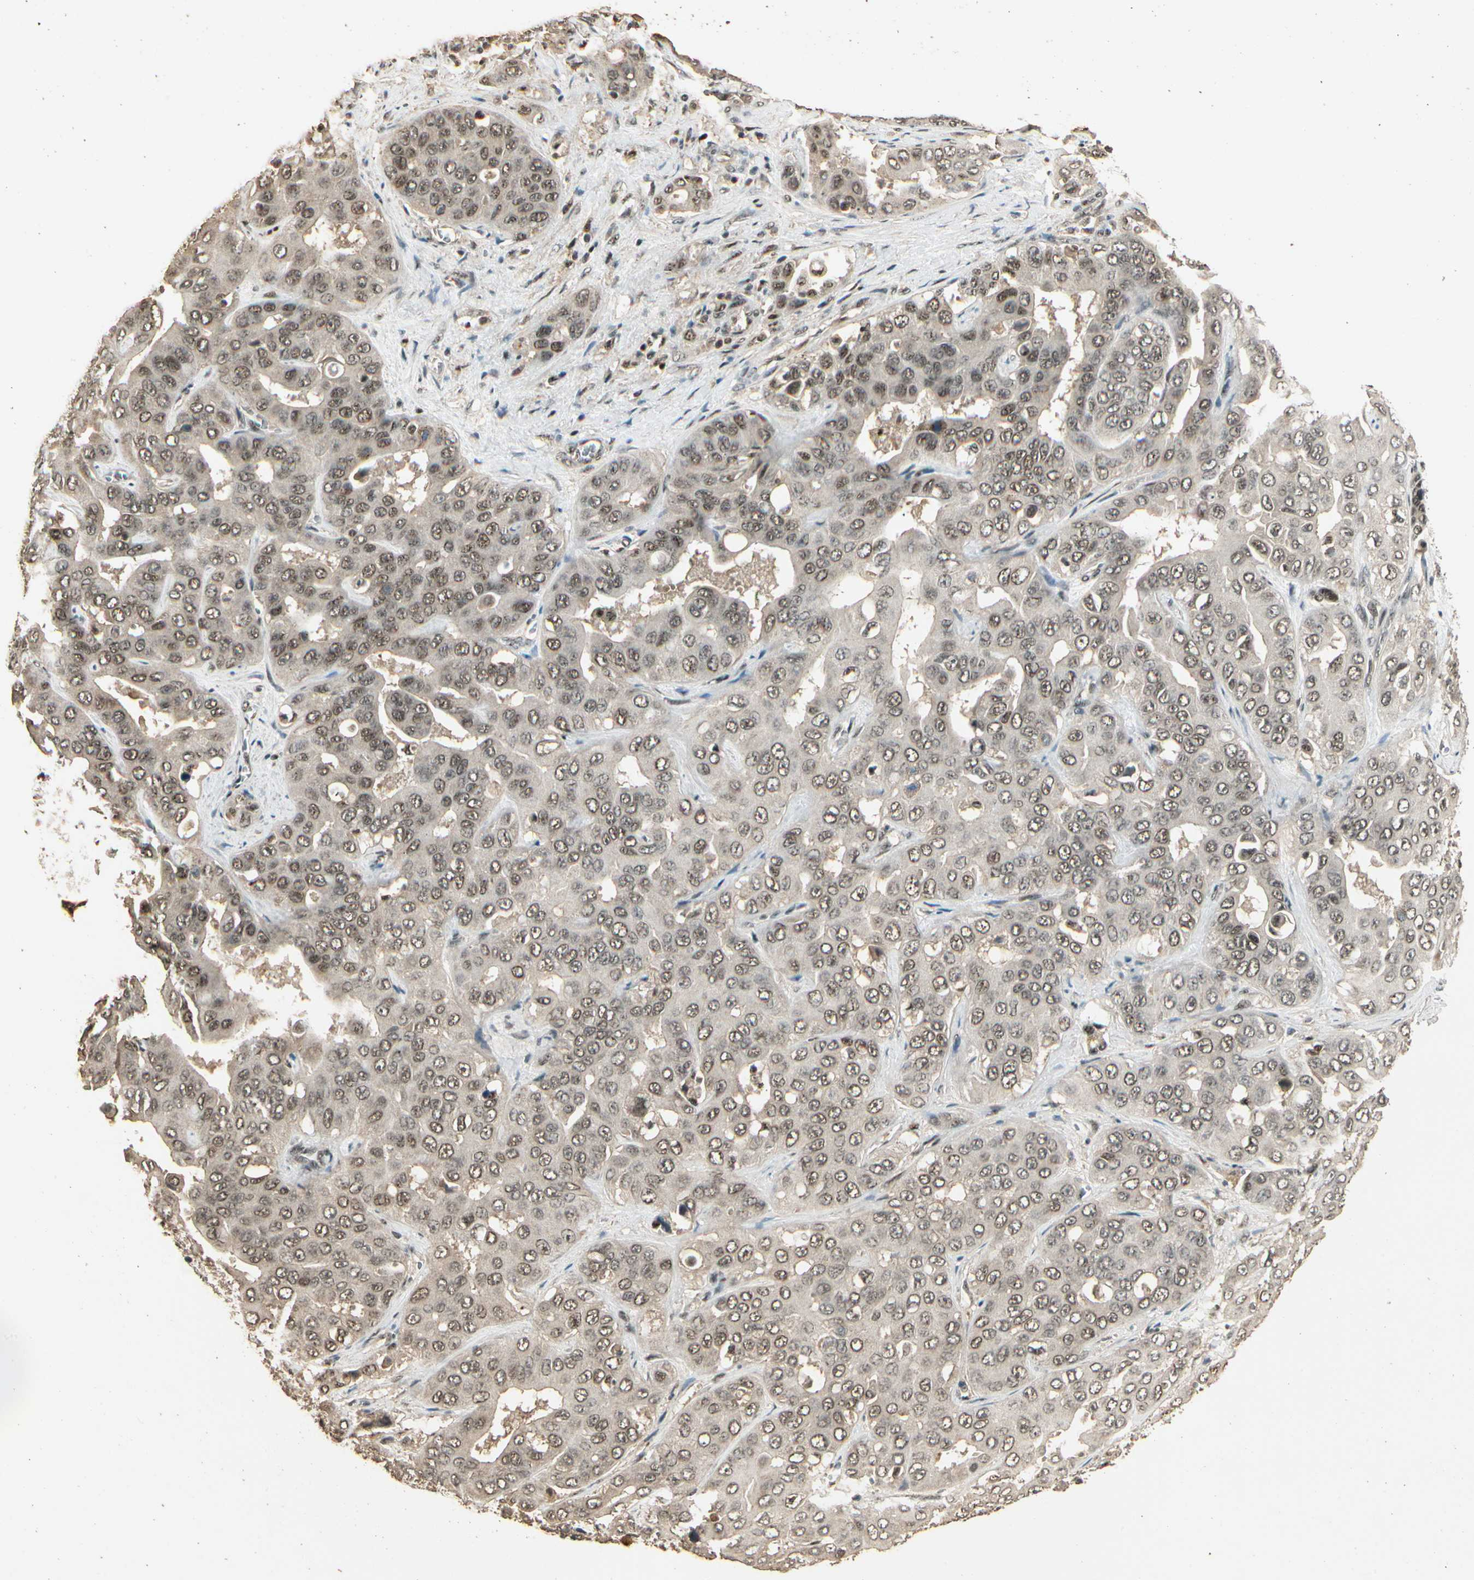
{"staining": {"intensity": "moderate", "quantity": ">75%", "location": "cytoplasmic/membranous,nuclear"}, "tissue": "liver cancer", "cell_type": "Tumor cells", "image_type": "cancer", "snomed": [{"axis": "morphology", "description": "Cholangiocarcinoma"}, {"axis": "topography", "description": "Liver"}], "caption": "The immunohistochemical stain highlights moderate cytoplasmic/membranous and nuclear expression in tumor cells of cholangiocarcinoma (liver) tissue.", "gene": "RBM25", "patient": {"sex": "female", "age": 52}}